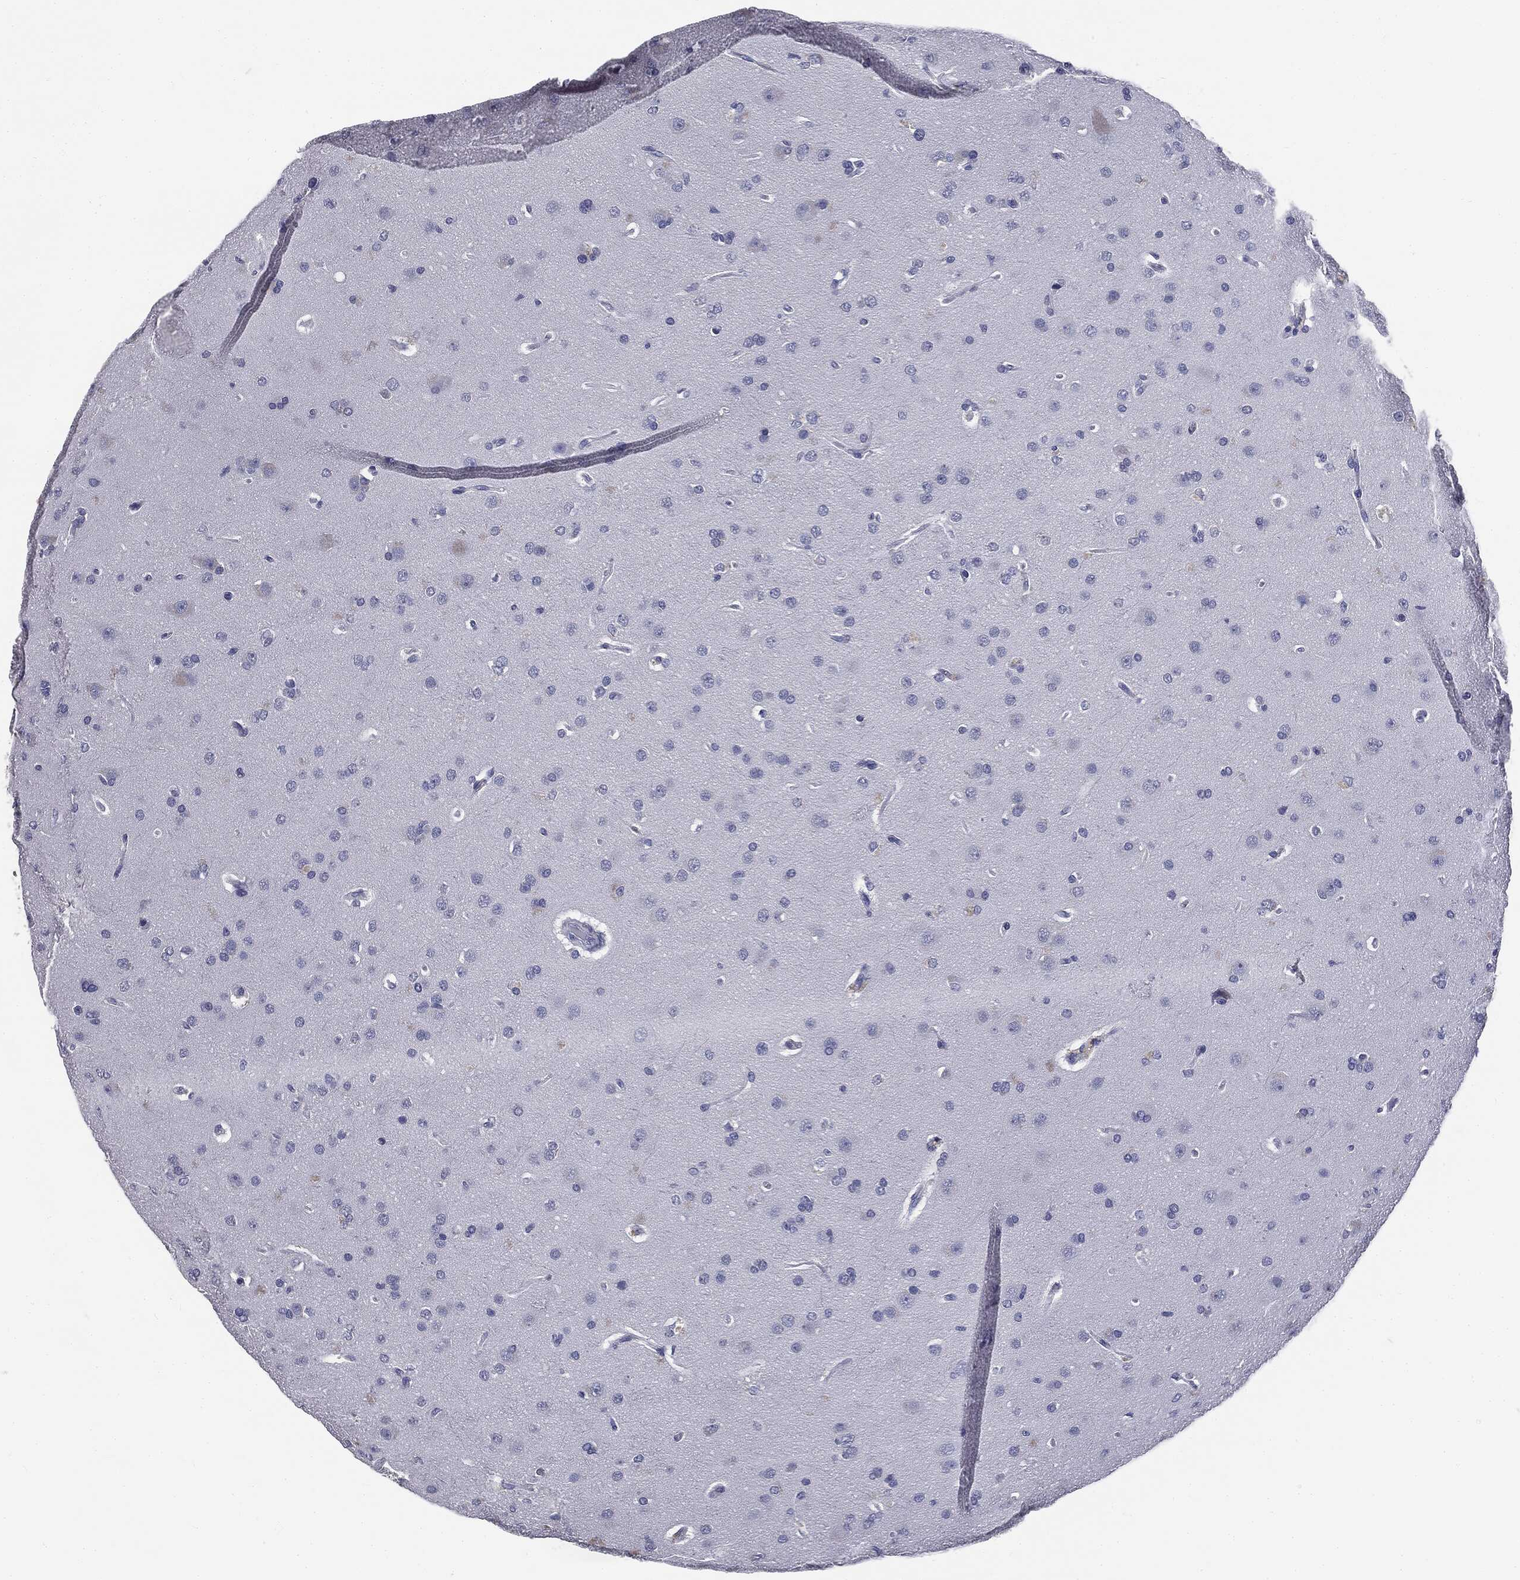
{"staining": {"intensity": "negative", "quantity": "none", "location": "none"}, "tissue": "glioma", "cell_type": "Tumor cells", "image_type": "cancer", "snomed": [{"axis": "morphology", "description": "Glioma, malignant, NOS"}, {"axis": "topography", "description": "Cerebral cortex"}], "caption": "This is an immunohistochemistry photomicrograph of glioma. There is no staining in tumor cells.", "gene": "AFP", "patient": {"sex": "male", "age": 58}}